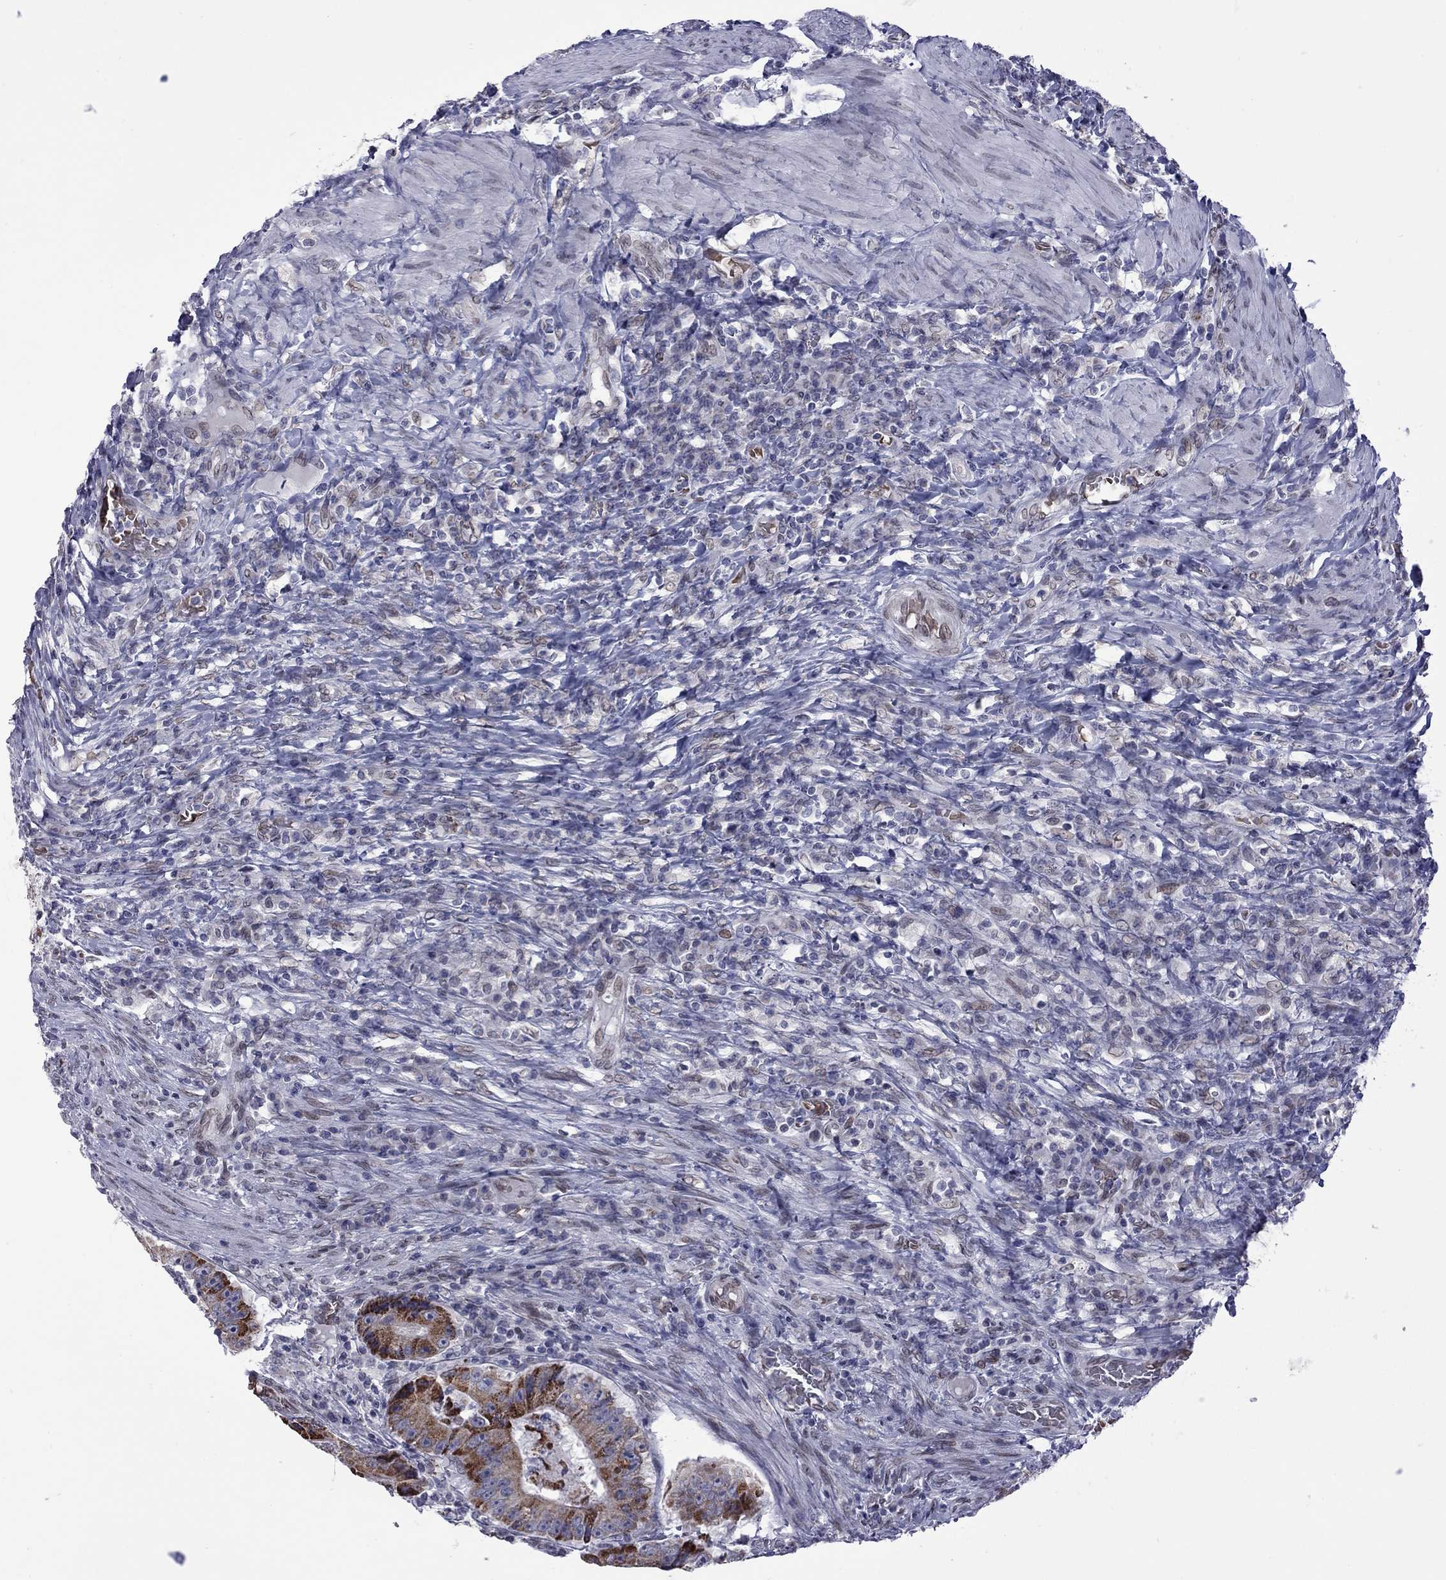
{"staining": {"intensity": "strong", "quantity": "<25%", "location": "cytoplasmic/membranous"}, "tissue": "colorectal cancer", "cell_type": "Tumor cells", "image_type": "cancer", "snomed": [{"axis": "morphology", "description": "Adenocarcinoma, NOS"}, {"axis": "topography", "description": "Colon"}], "caption": "A medium amount of strong cytoplasmic/membranous positivity is seen in approximately <25% of tumor cells in adenocarcinoma (colorectal) tissue.", "gene": "CLTCL1", "patient": {"sex": "female", "age": 86}}